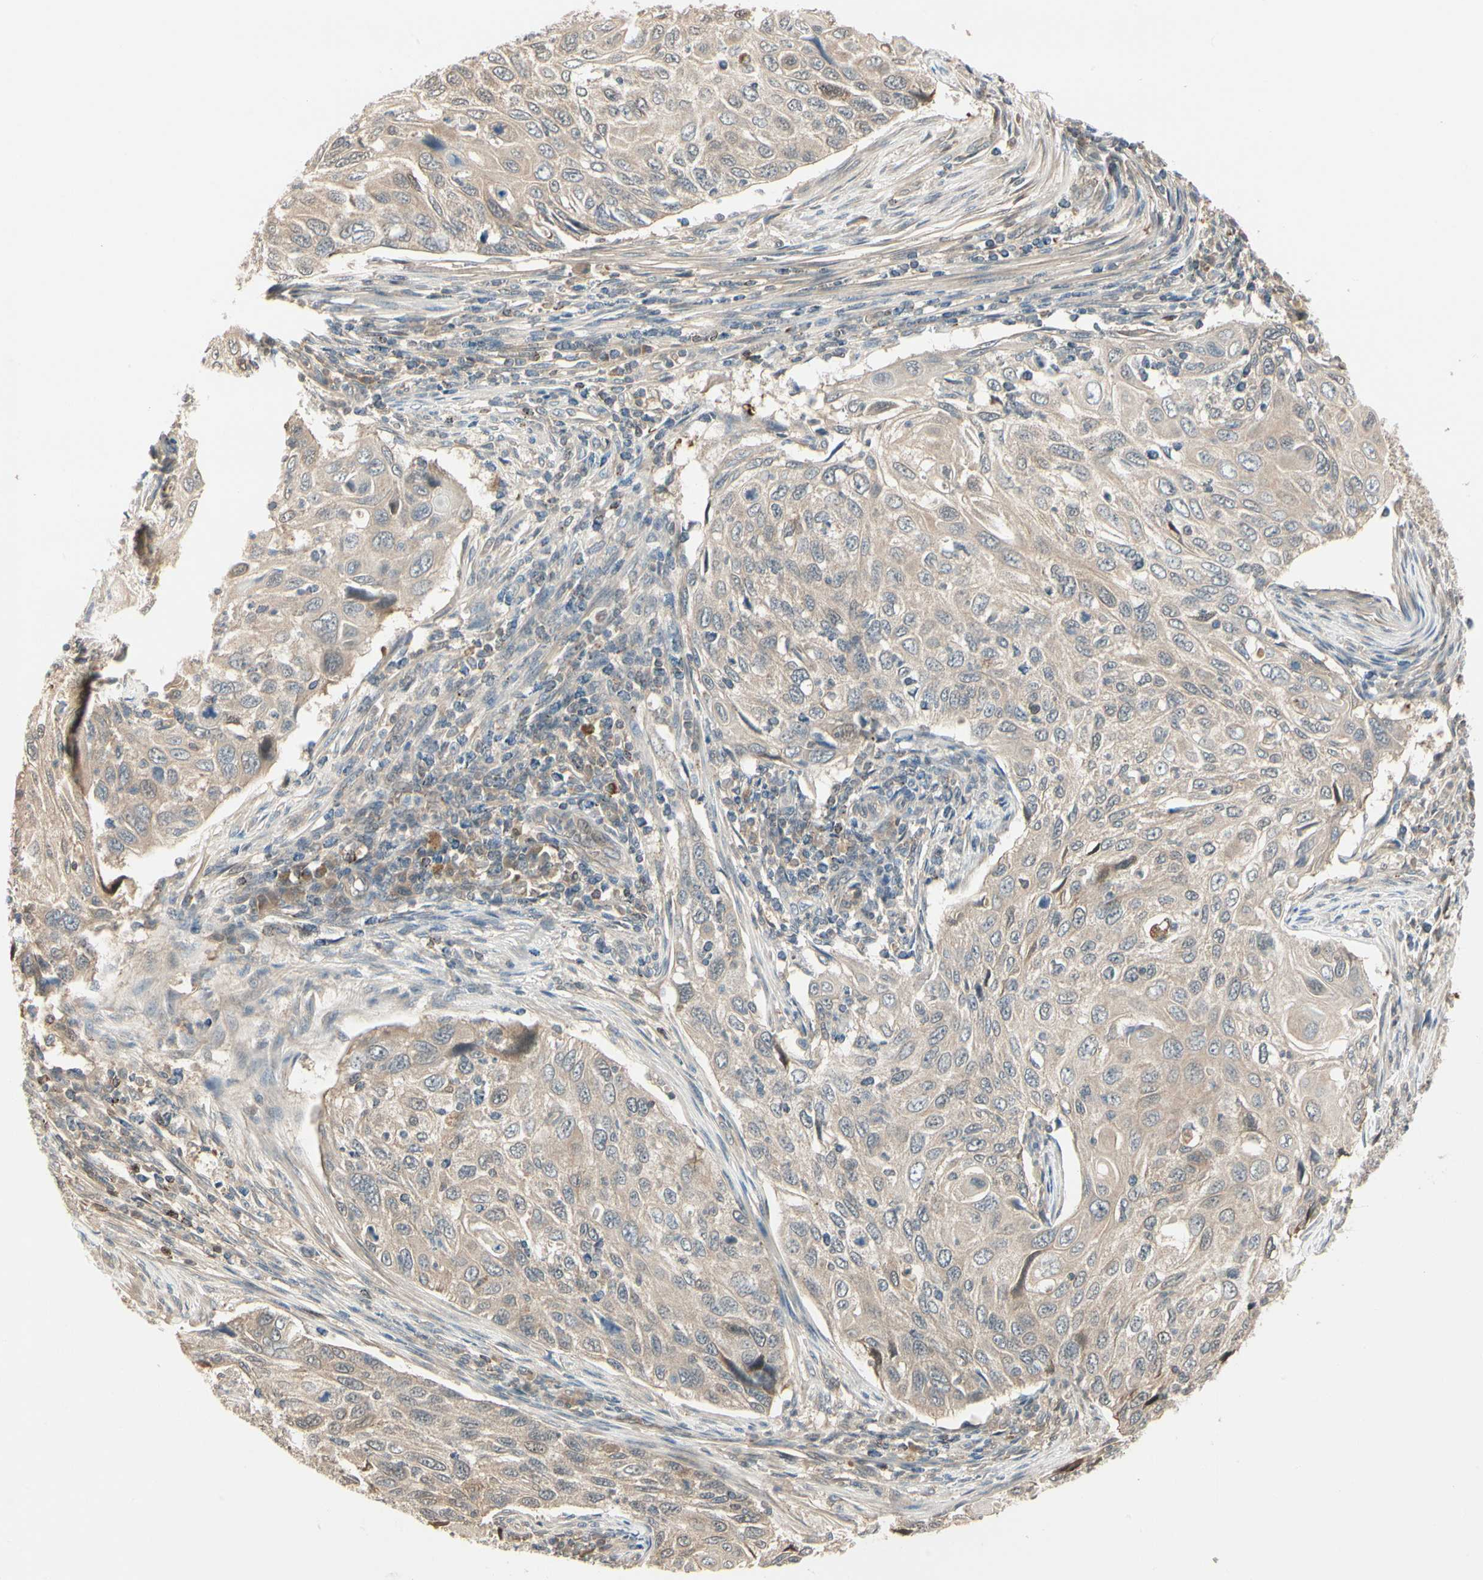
{"staining": {"intensity": "weak", "quantity": ">75%", "location": "cytoplasmic/membranous"}, "tissue": "cervical cancer", "cell_type": "Tumor cells", "image_type": "cancer", "snomed": [{"axis": "morphology", "description": "Squamous cell carcinoma, NOS"}, {"axis": "topography", "description": "Cervix"}], "caption": "High-magnification brightfield microscopy of cervical squamous cell carcinoma stained with DAB (brown) and counterstained with hematoxylin (blue). tumor cells exhibit weak cytoplasmic/membranous positivity is present in approximately>75% of cells.", "gene": "EVC", "patient": {"sex": "female", "age": 70}}